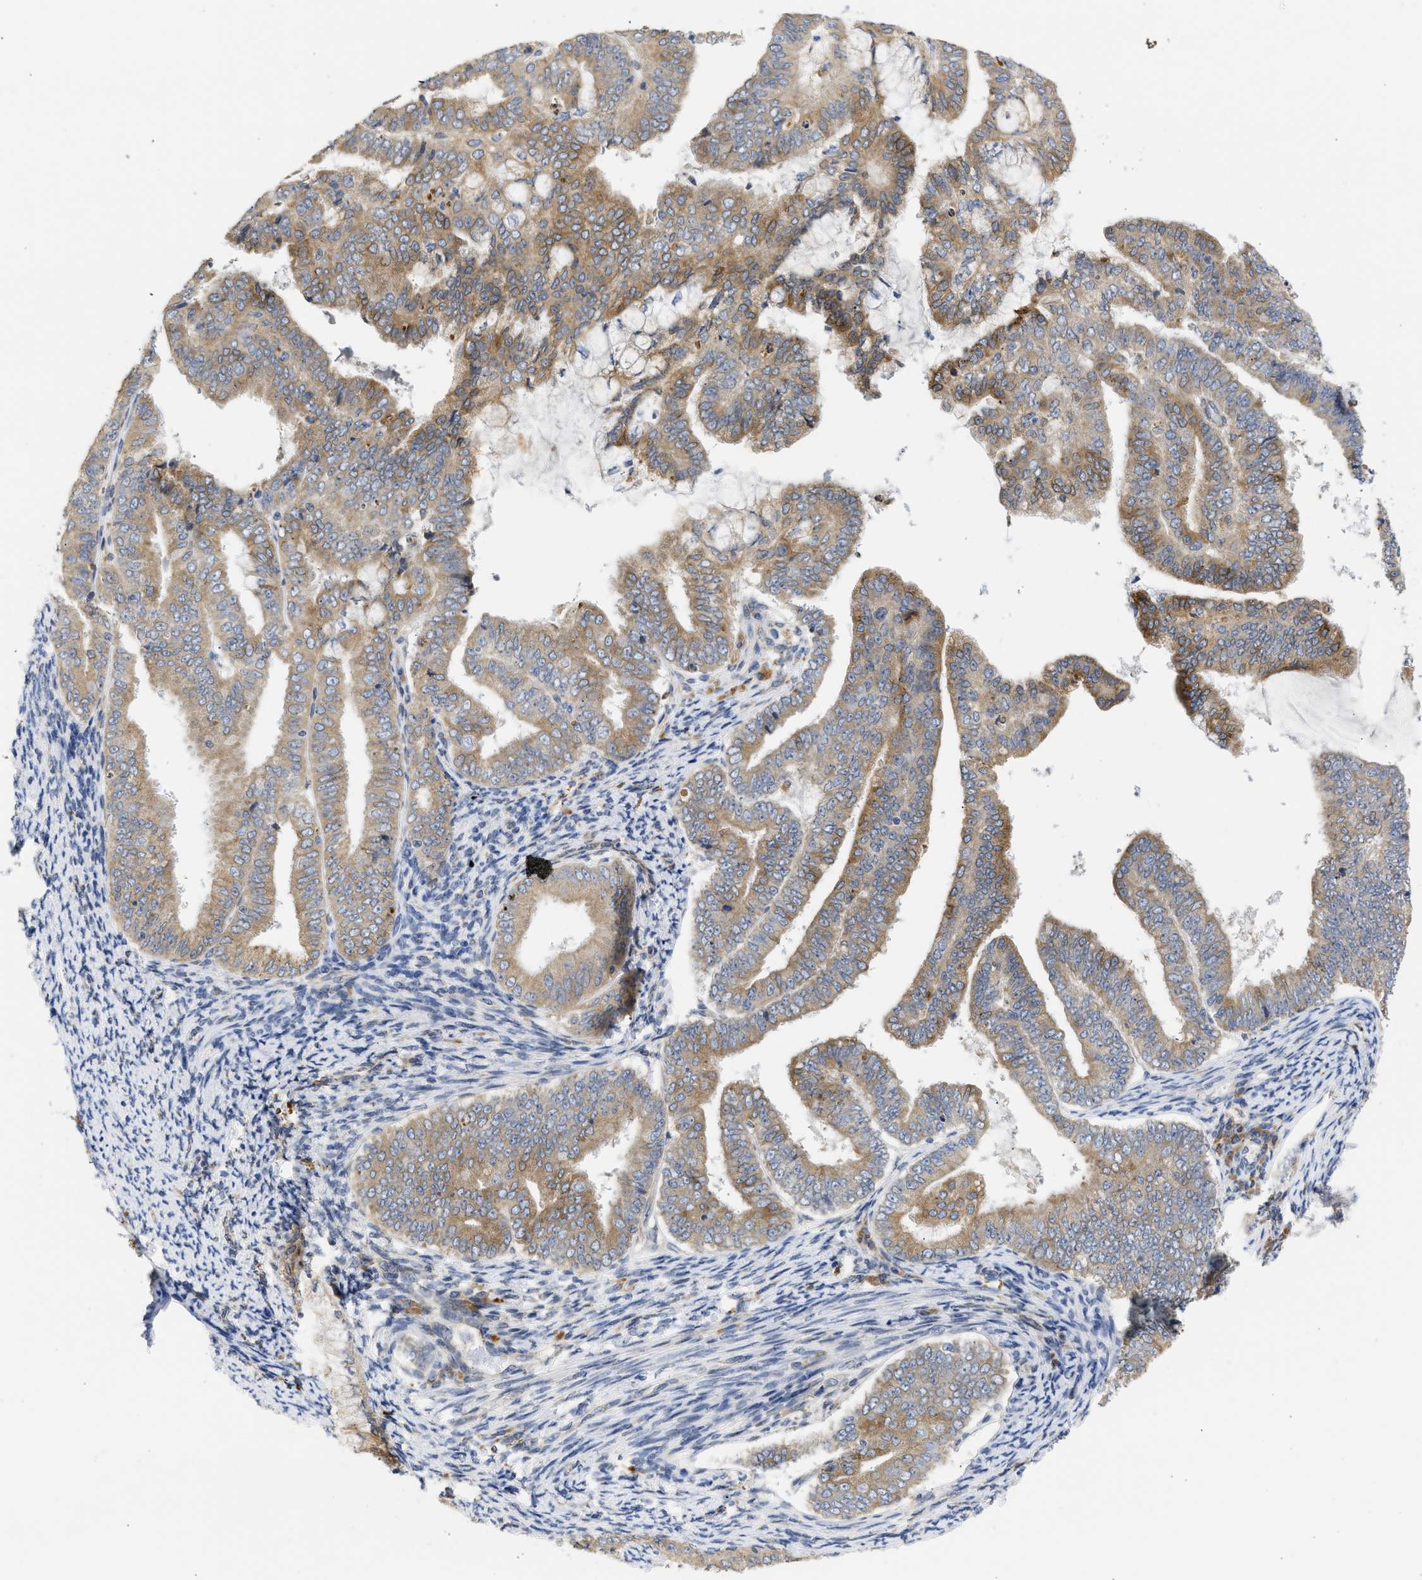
{"staining": {"intensity": "moderate", "quantity": ">75%", "location": "cytoplasmic/membranous"}, "tissue": "endometrial cancer", "cell_type": "Tumor cells", "image_type": "cancer", "snomed": [{"axis": "morphology", "description": "Adenocarcinoma, NOS"}, {"axis": "topography", "description": "Endometrium"}], "caption": "Human endometrial cancer (adenocarcinoma) stained with a brown dye displays moderate cytoplasmic/membranous positive expression in approximately >75% of tumor cells.", "gene": "TMED1", "patient": {"sex": "female", "age": 63}}